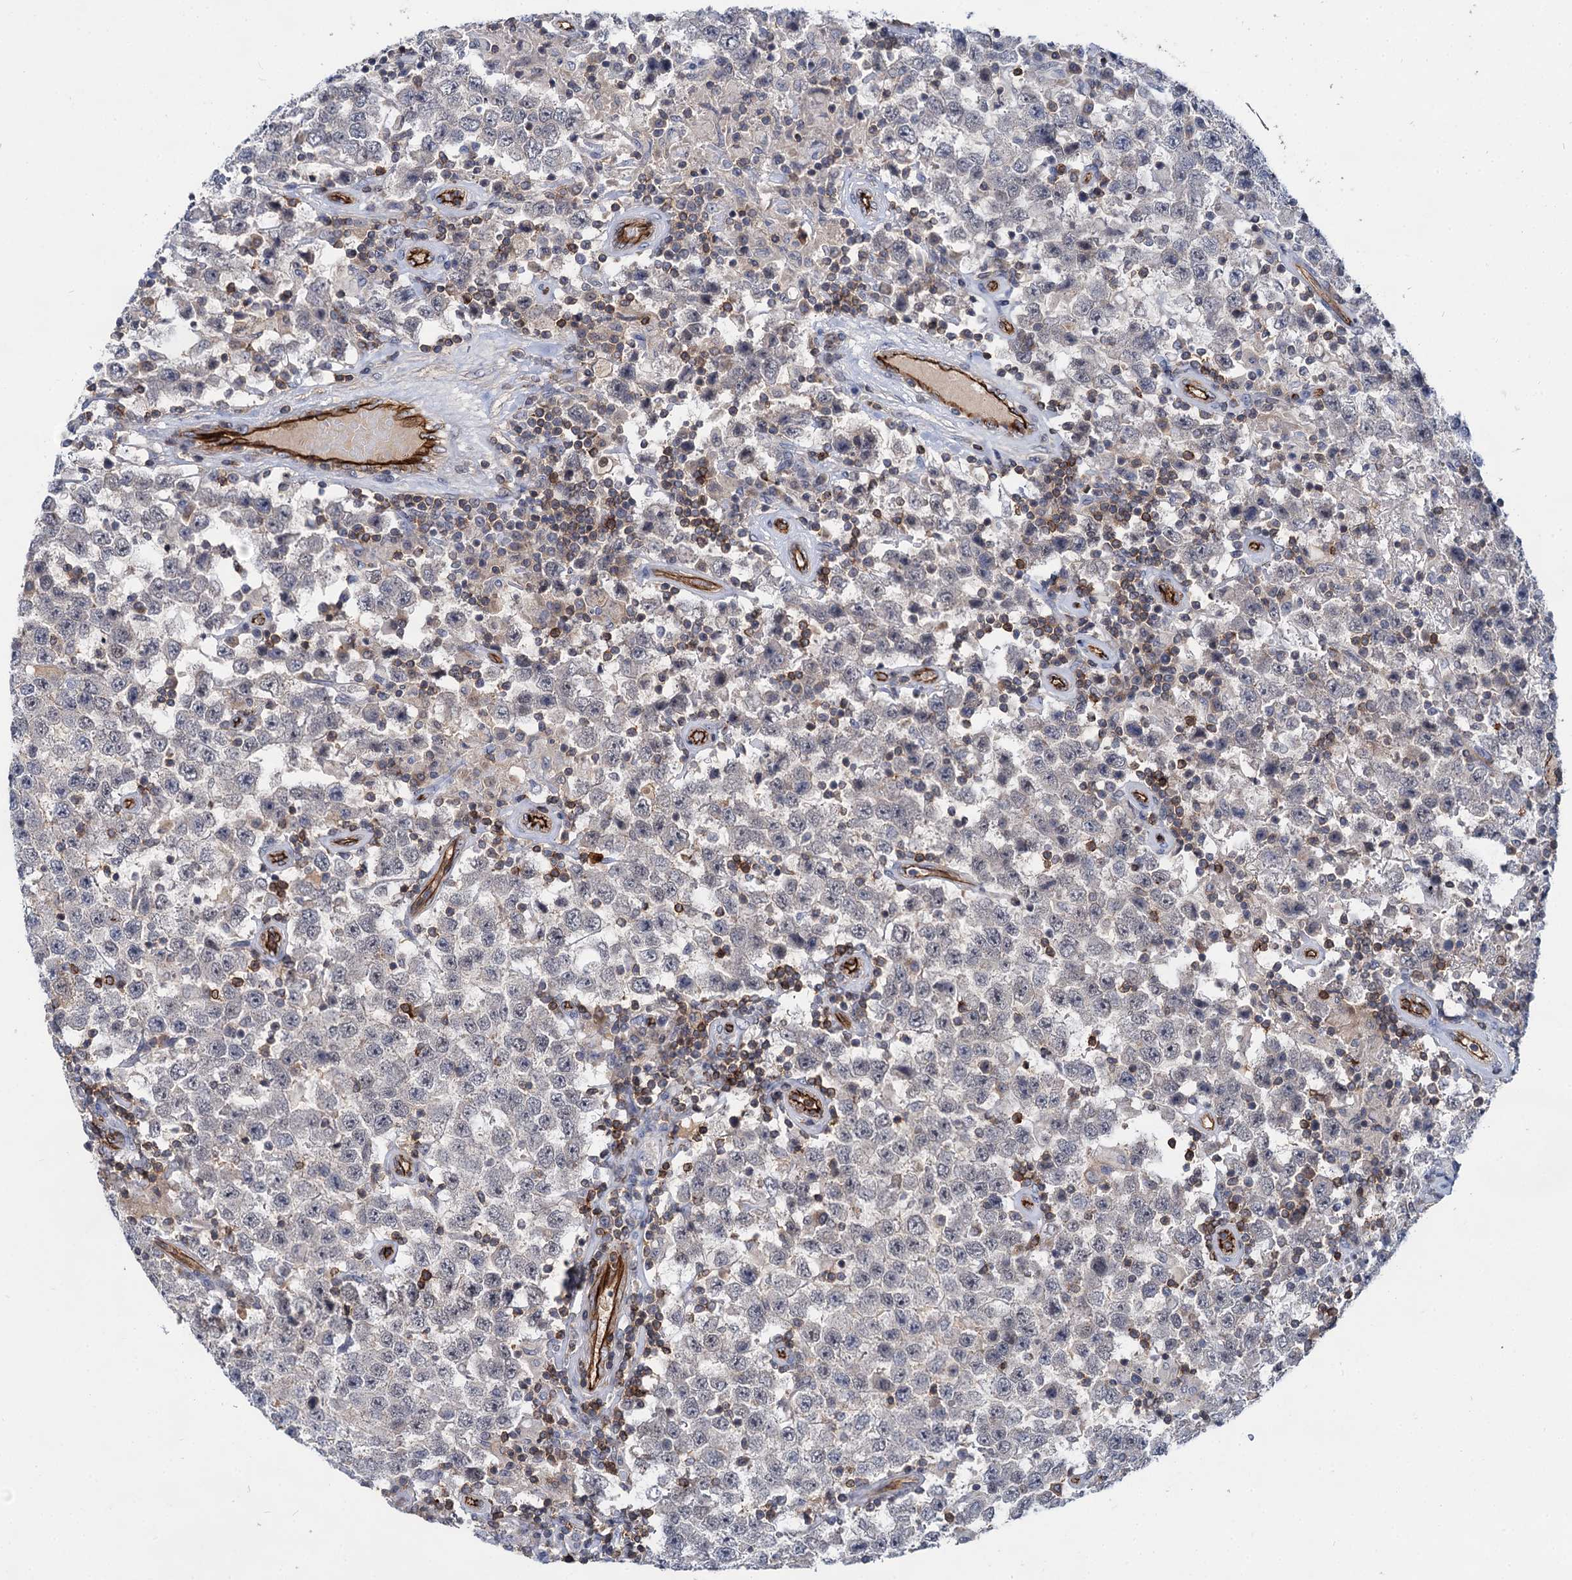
{"staining": {"intensity": "negative", "quantity": "none", "location": "none"}, "tissue": "testis cancer", "cell_type": "Tumor cells", "image_type": "cancer", "snomed": [{"axis": "morphology", "description": "Normal tissue, NOS"}, {"axis": "morphology", "description": "Urothelial carcinoma, High grade"}, {"axis": "morphology", "description": "Seminoma, NOS"}, {"axis": "morphology", "description": "Carcinoma, Embryonal, NOS"}, {"axis": "topography", "description": "Urinary bladder"}, {"axis": "topography", "description": "Testis"}], "caption": "Image shows no significant protein expression in tumor cells of testis cancer (seminoma).", "gene": "ABLIM1", "patient": {"sex": "male", "age": 41}}